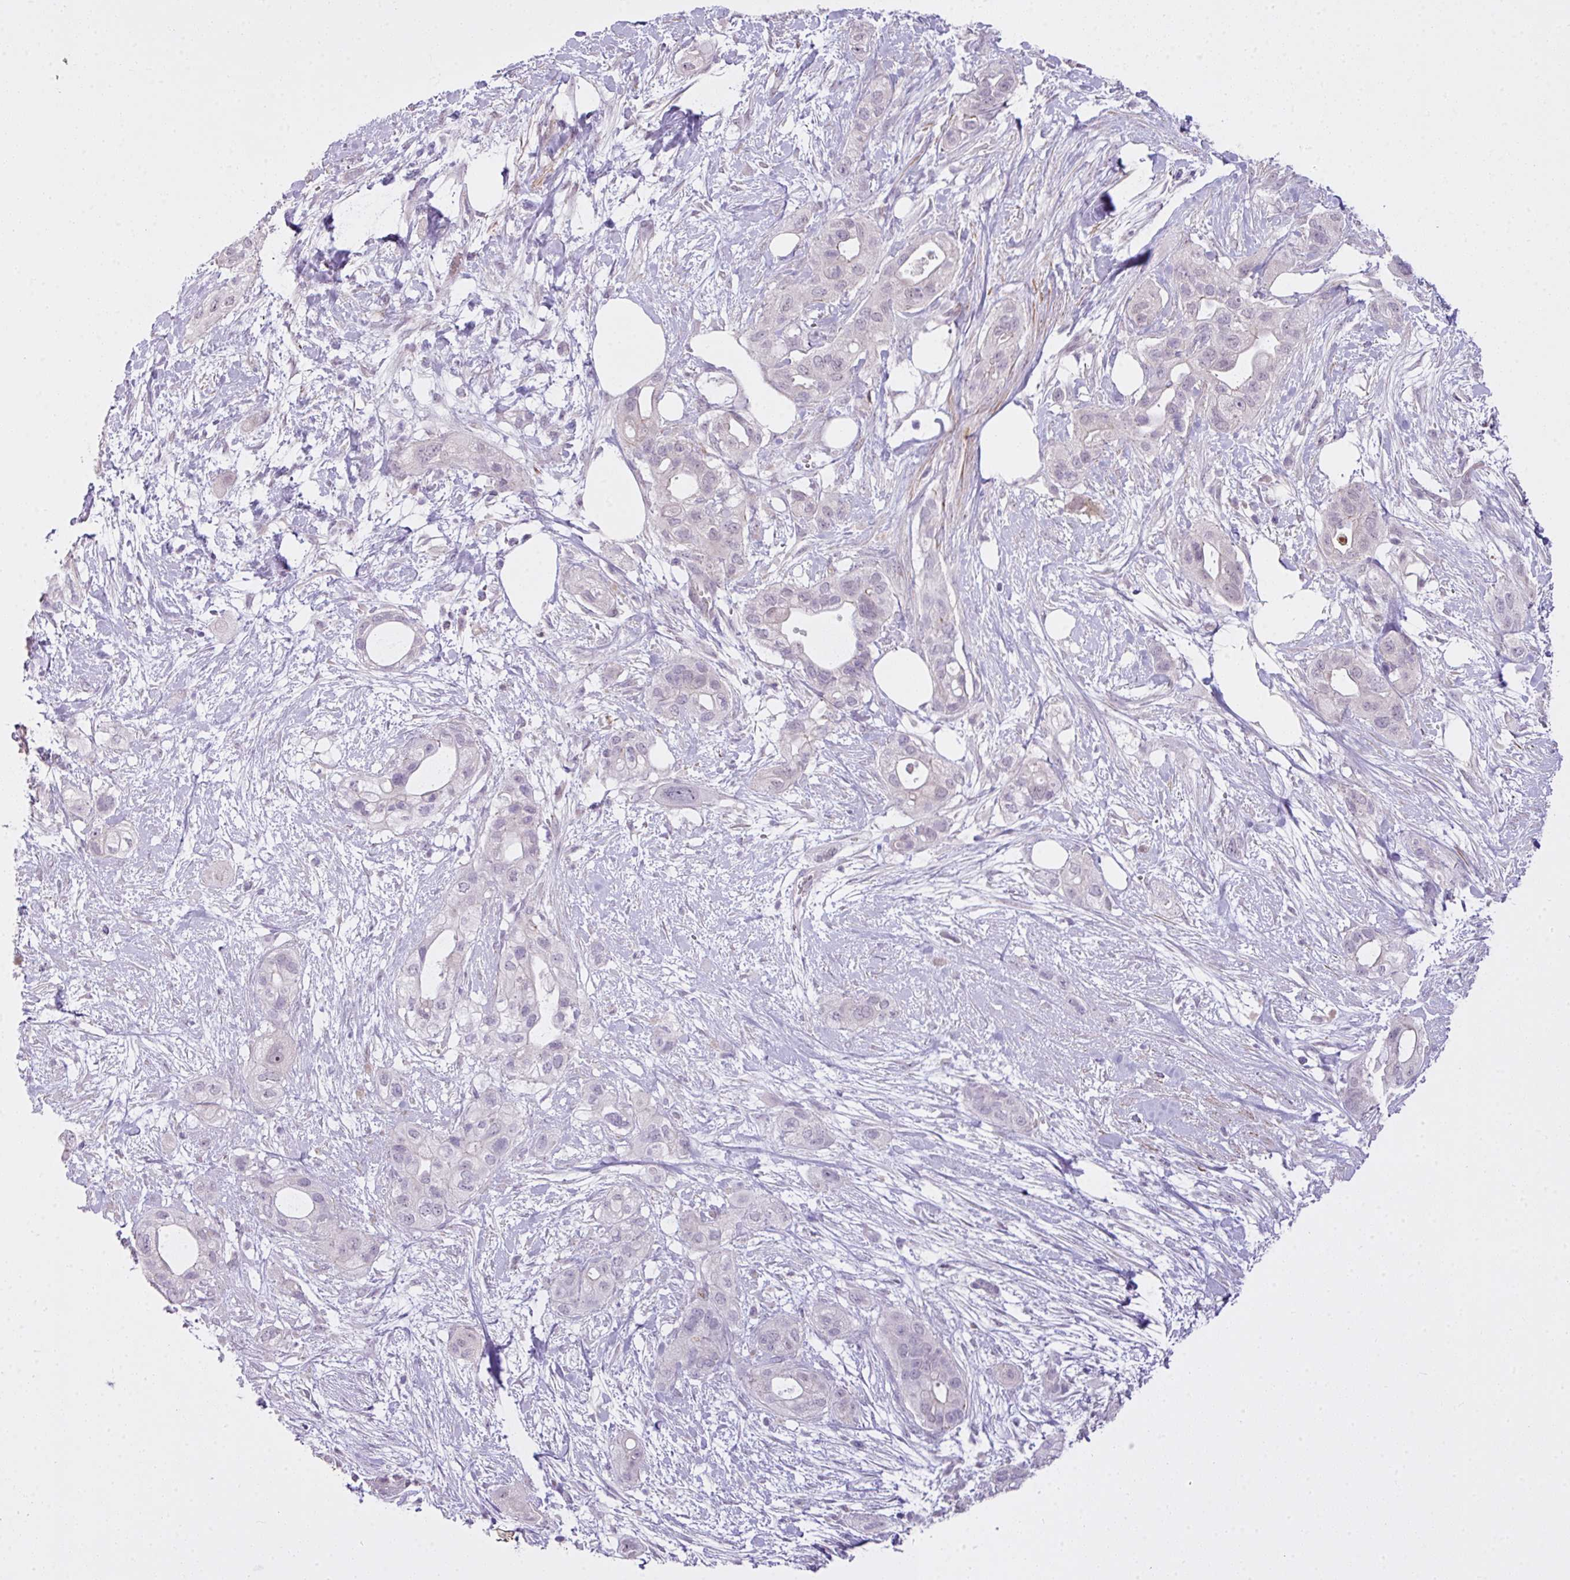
{"staining": {"intensity": "negative", "quantity": "none", "location": "none"}, "tissue": "pancreatic cancer", "cell_type": "Tumor cells", "image_type": "cancer", "snomed": [{"axis": "morphology", "description": "Adenocarcinoma, NOS"}, {"axis": "topography", "description": "Pancreas"}], "caption": "The micrograph reveals no significant expression in tumor cells of pancreatic adenocarcinoma.", "gene": "ZNF688", "patient": {"sex": "male", "age": 44}}